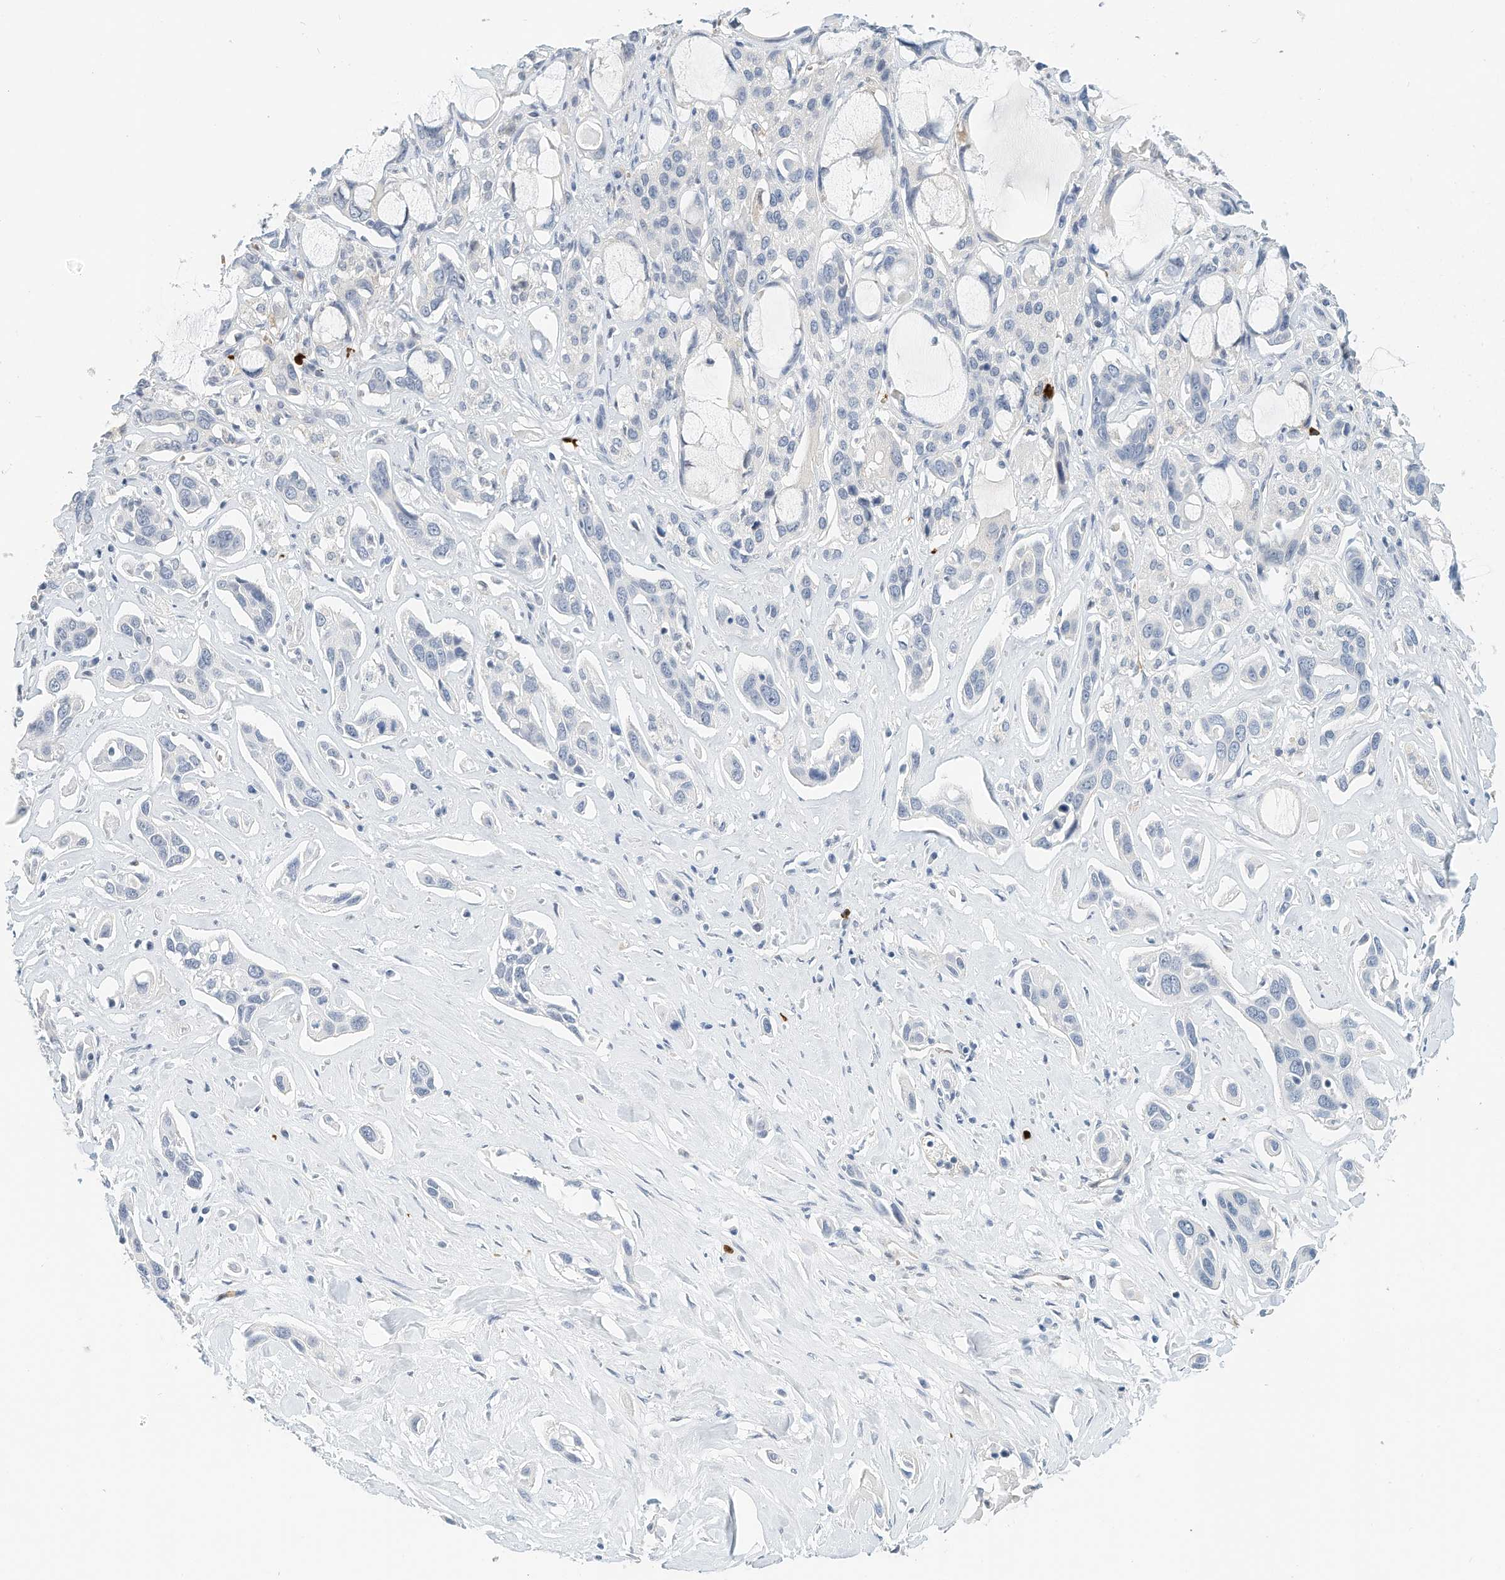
{"staining": {"intensity": "negative", "quantity": "none", "location": "none"}, "tissue": "pancreatic cancer", "cell_type": "Tumor cells", "image_type": "cancer", "snomed": [{"axis": "morphology", "description": "Adenocarcinoma, NOS"}, {"axis": "topography", "description": "Pancreas"}], "caption": "IHC photomicrograph of human pancreatic adenocarcinoma stained for a protein (brown), which shows no staining in tumor cells.", "gene": "RCAN3", "patient": {"sex": "female", "age": 60}}